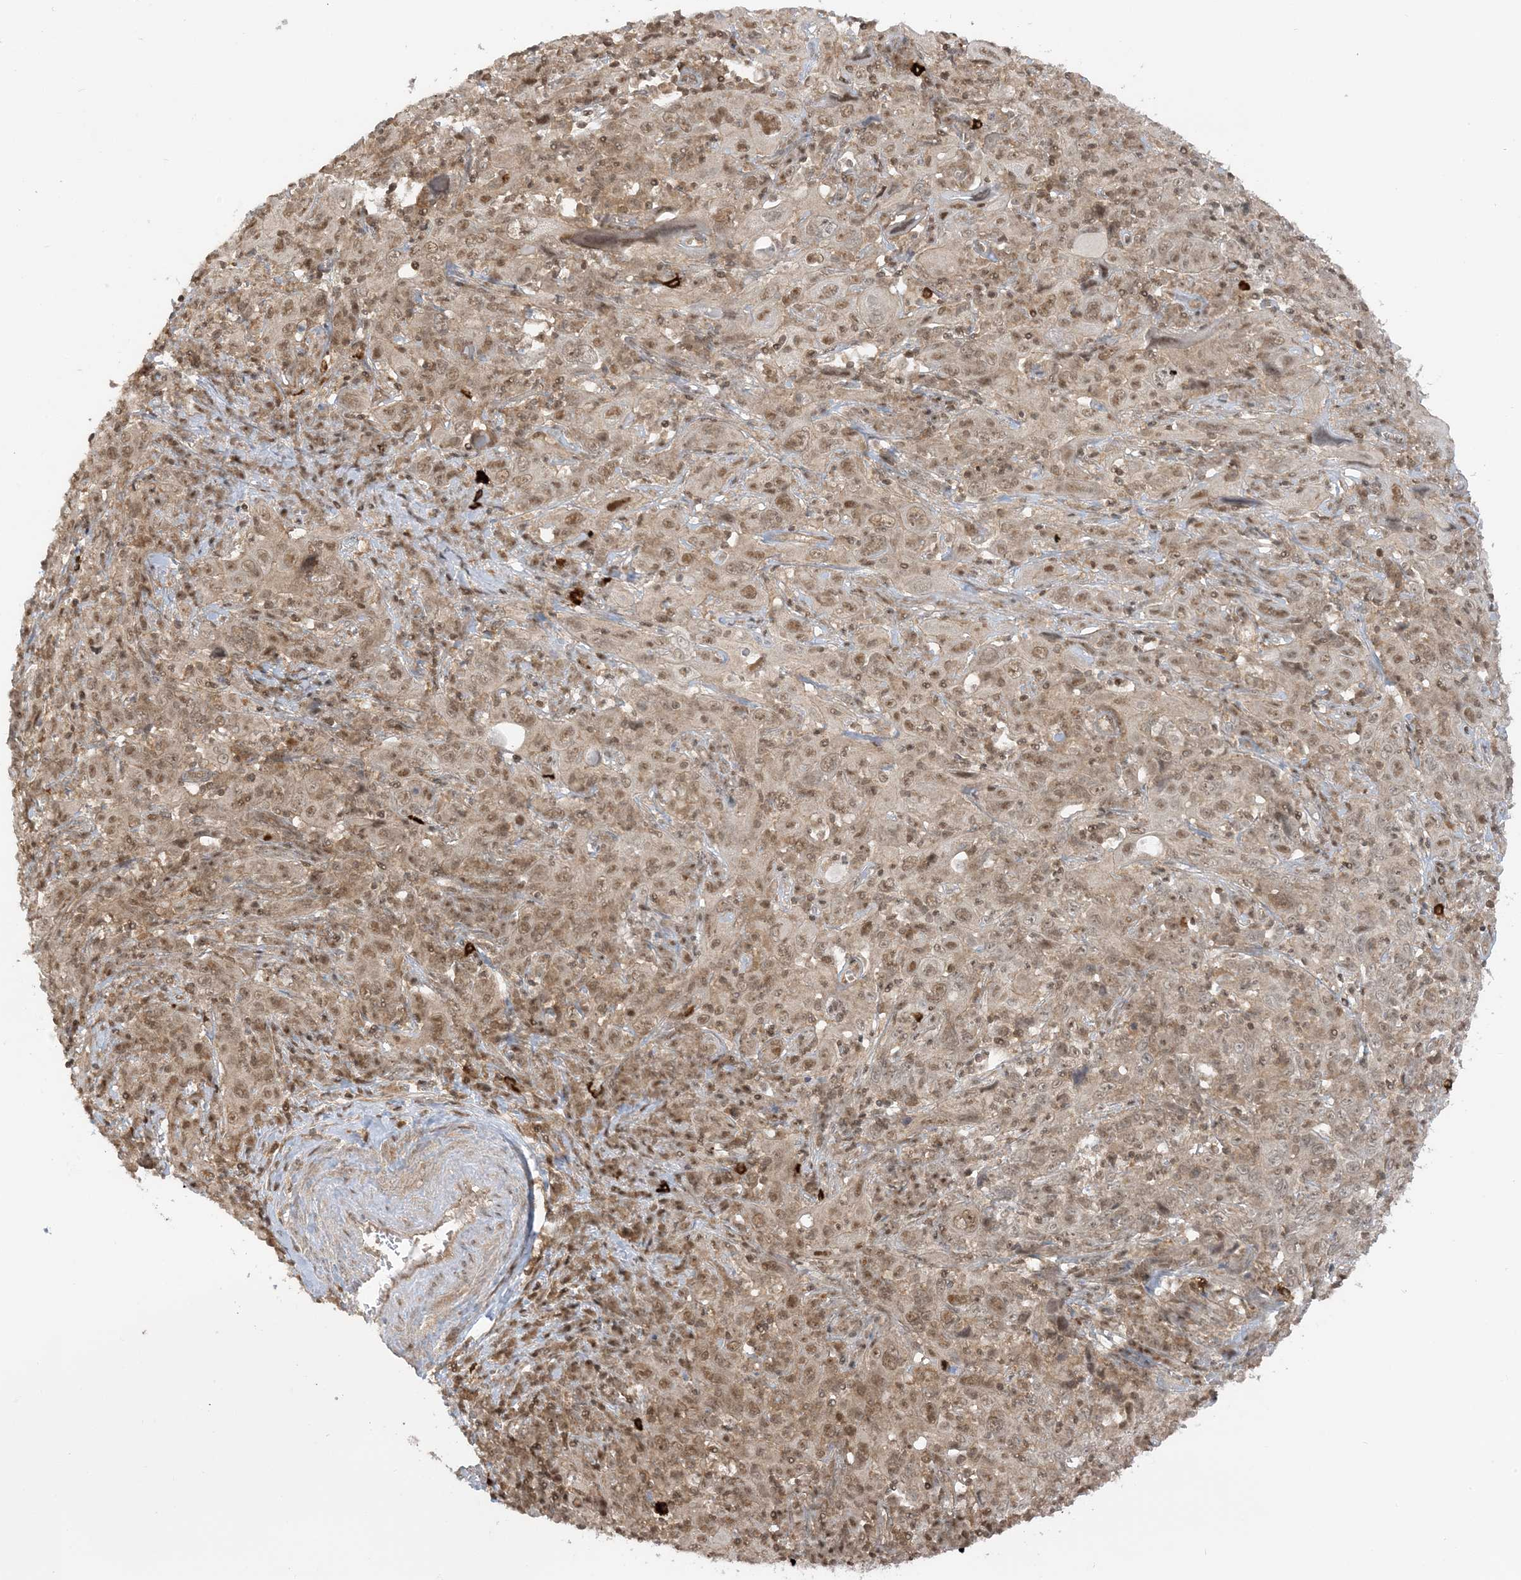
{"staining": {"intensity": "moderate", "quantity": ">75%", "location": "nuclear"}, "tissue": "cervical cancer", "cell_type": "Tumor cells", "image_type": "cancer", "snomed": [{"axis": "morphology", "description": "Squamous cell carcinoma, NOS"}, {"axis": "topography", "description": "Cervix"}], "caption": "This is an image of immunohistochemistry staining of cervical squamous cell carcinoma, which shows moderate positivity in the nuclear of tumor cells.", "gene": "PPP1R7", "patient": {"sex": "female", "age": 46}}